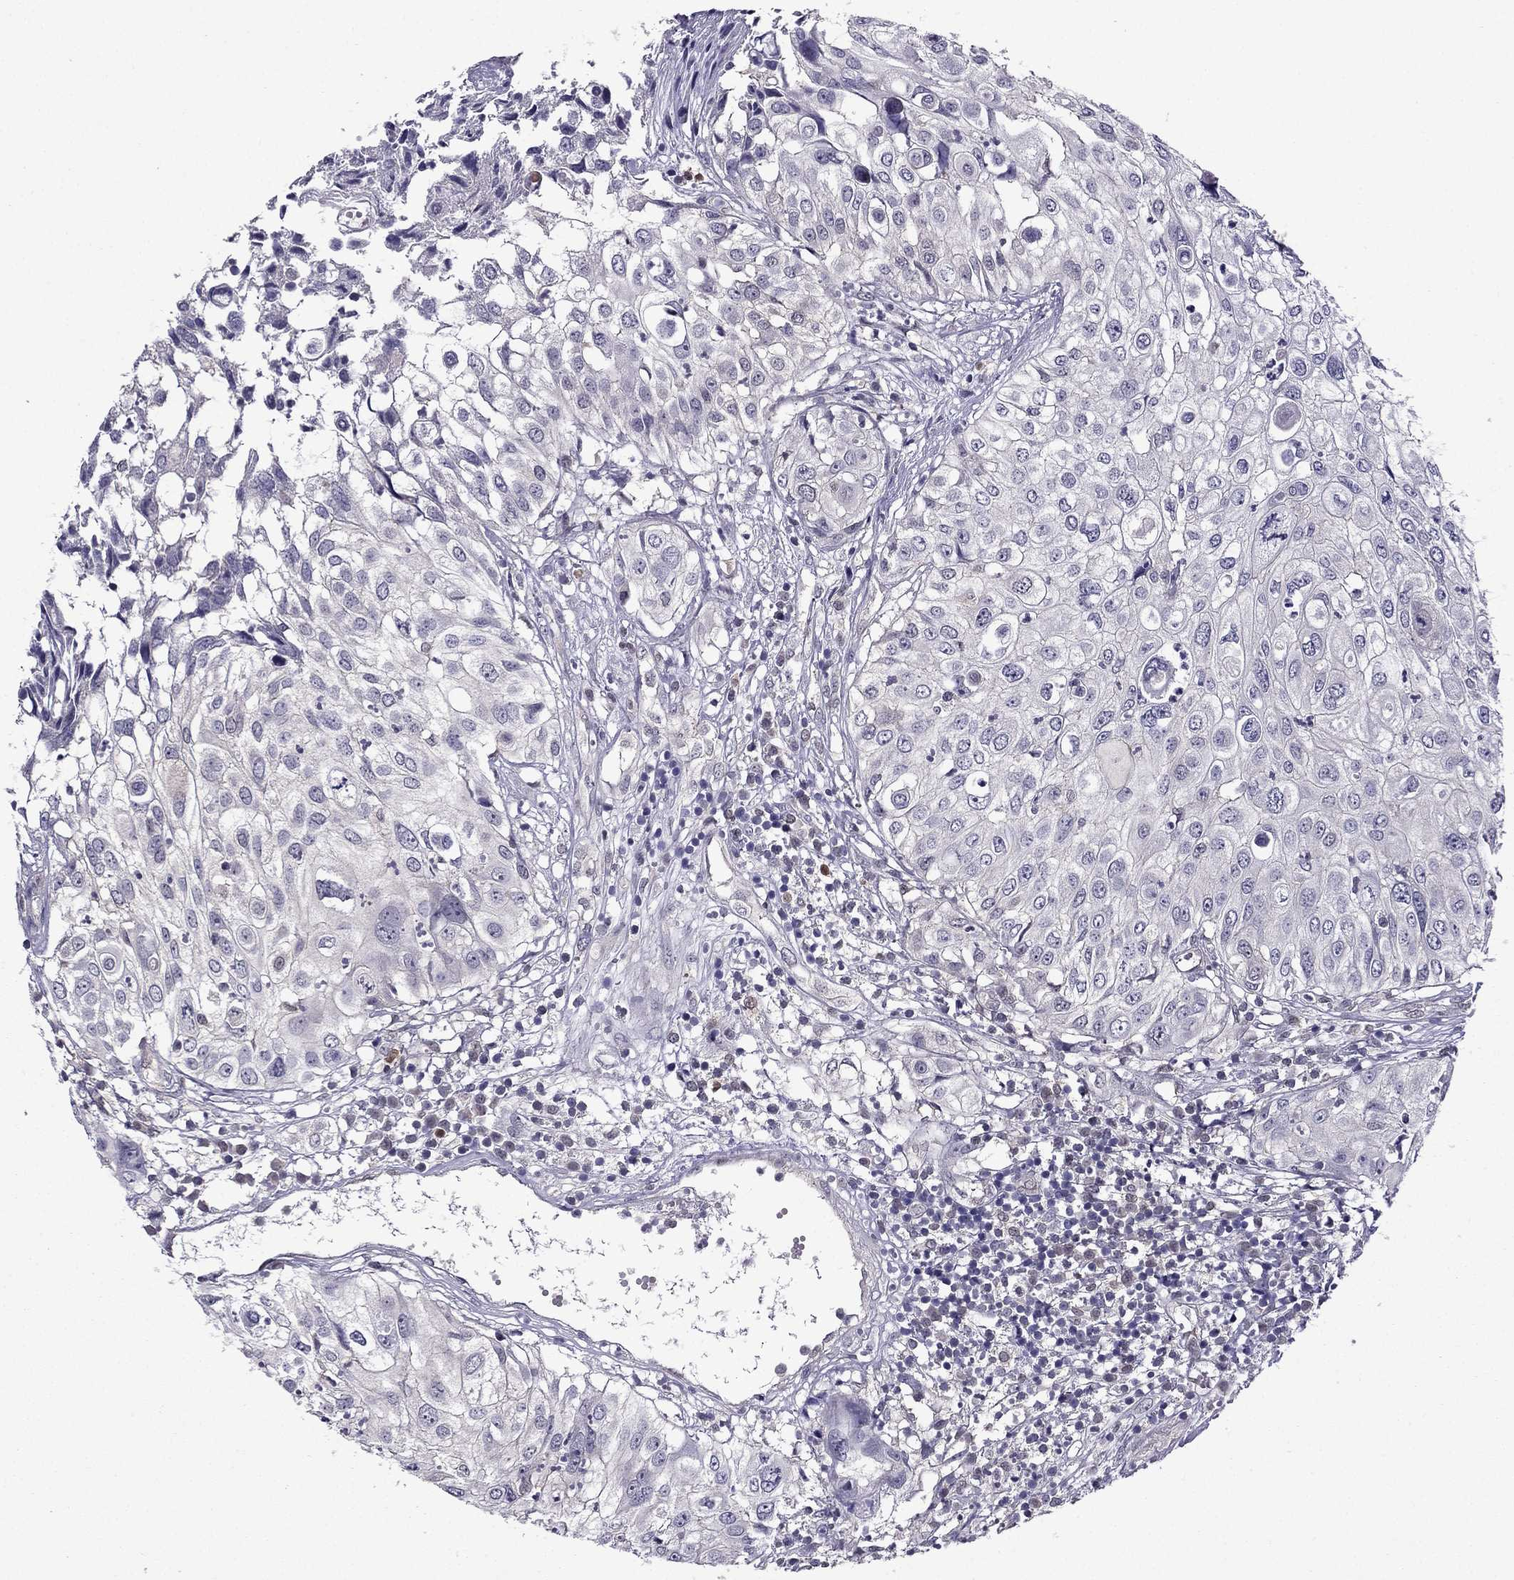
{"staining": {"intensity": "negative", "quantity": "none", "location": "none"}, "tissue": "urothelial cancer", "cell_type": "Tumor cells", "image_type": "cancer", "snomed": [{"axis": "morphology", "description": "Urothelial carcinoma, High grade"}, {"axis": "topography", "description": "Urinary bladder"}], "caption": "Urothelial cancer stained for a protein using immunohistochemistry displays no expression tumor cells.", "gene": "CDK5", "patient": {"sex": "female", "age": 79}}